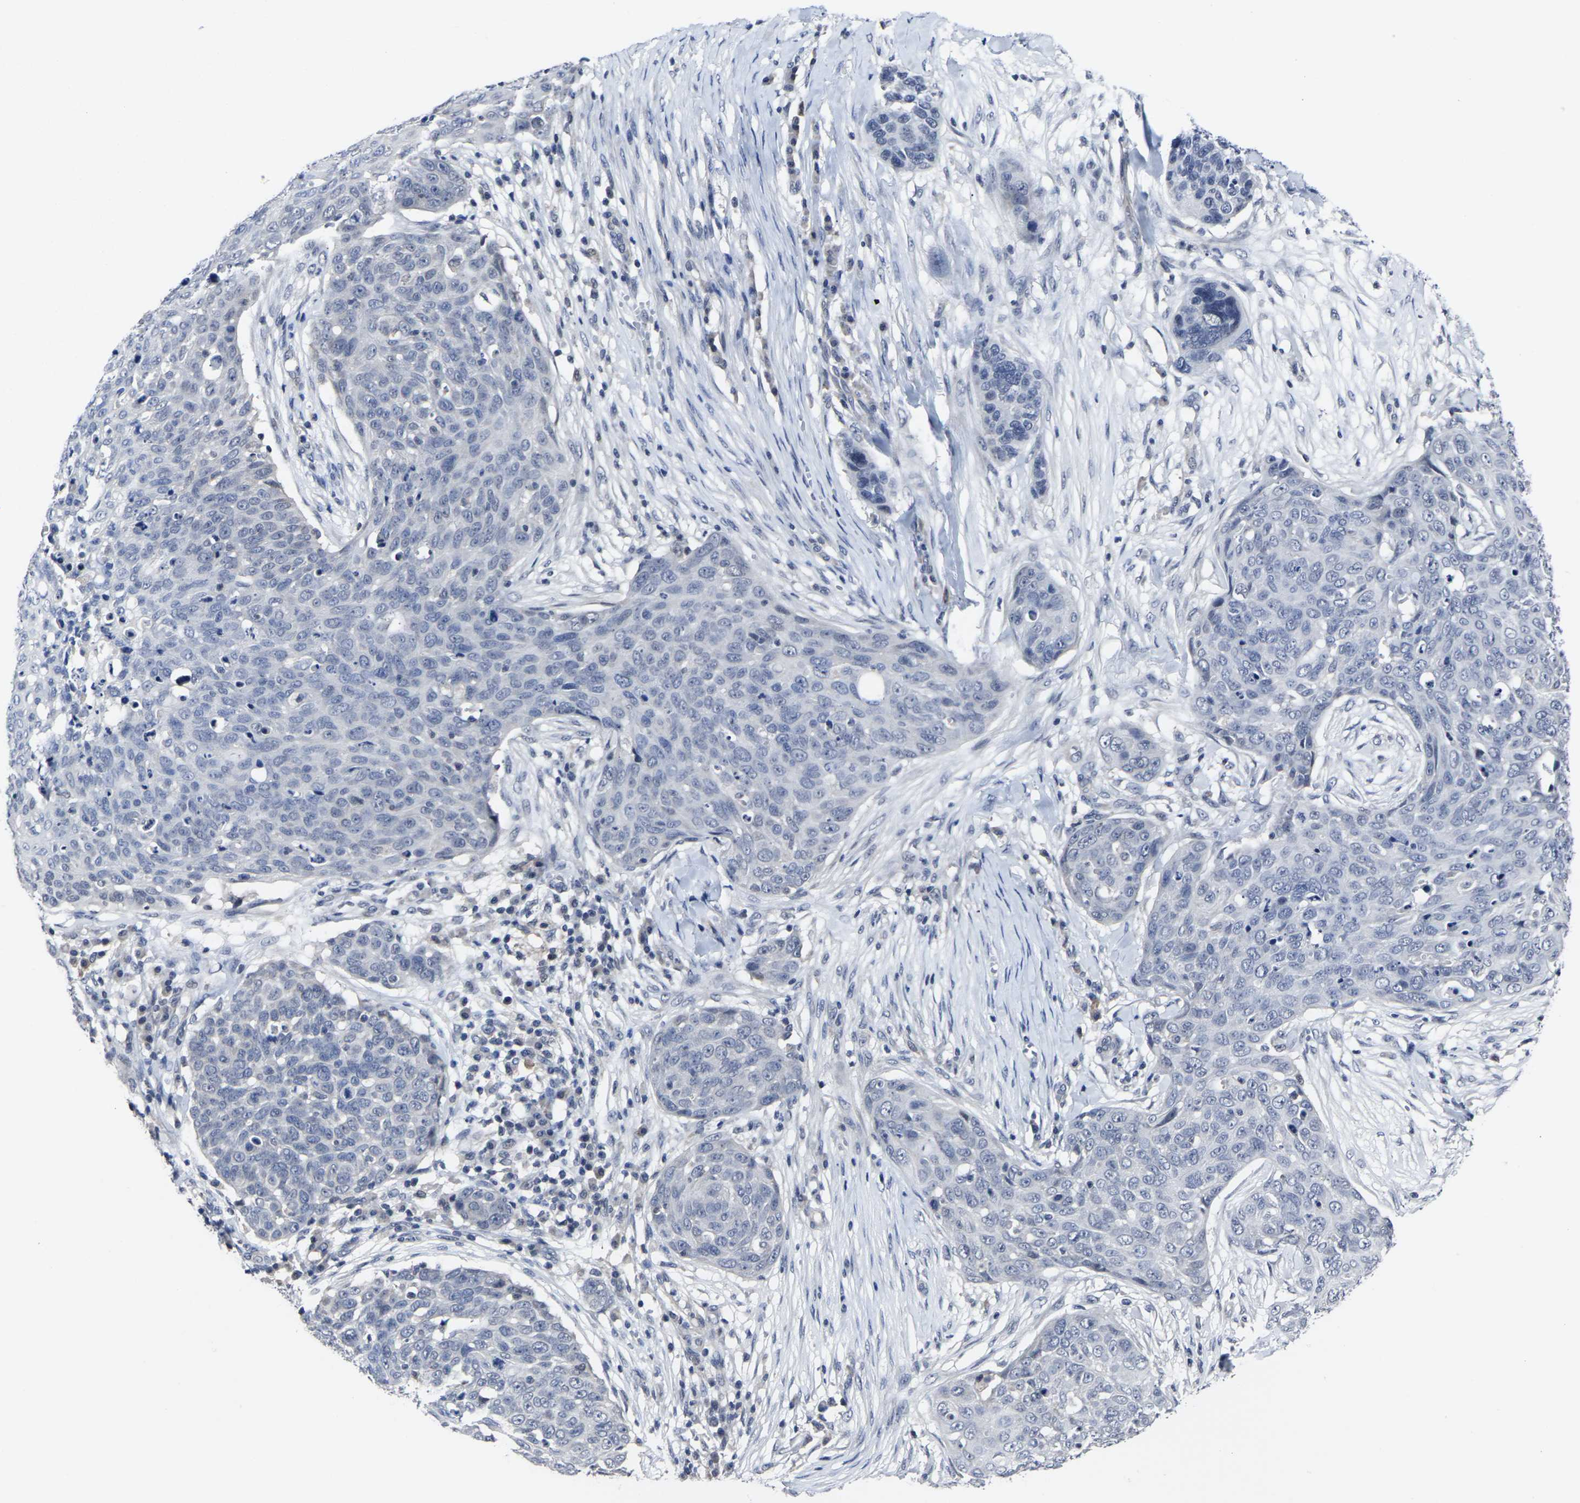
{"staining": {"intensity": "negative", "quantity": "none", "location": "none"}, "tissue": "skin cancer", "cell_type": "Tumor cells", "image_type": "cancer", "snomed": [{"axis": "morphology", "description": "Squamous cell carcinoma in situ, NOS"}, {"axis": "morphology", "description": "Squamous cell carcinoma, NOS"}, {"axis": "topography", "description": "Skin"}], "caption": "This is an immunohistochemistry image of human skin cancer (squamous cell carcinoma in situ). There is no expression in tumor cells.", "gene": "MSANTD4", "patient": {"sex": "male", "age": 93}}